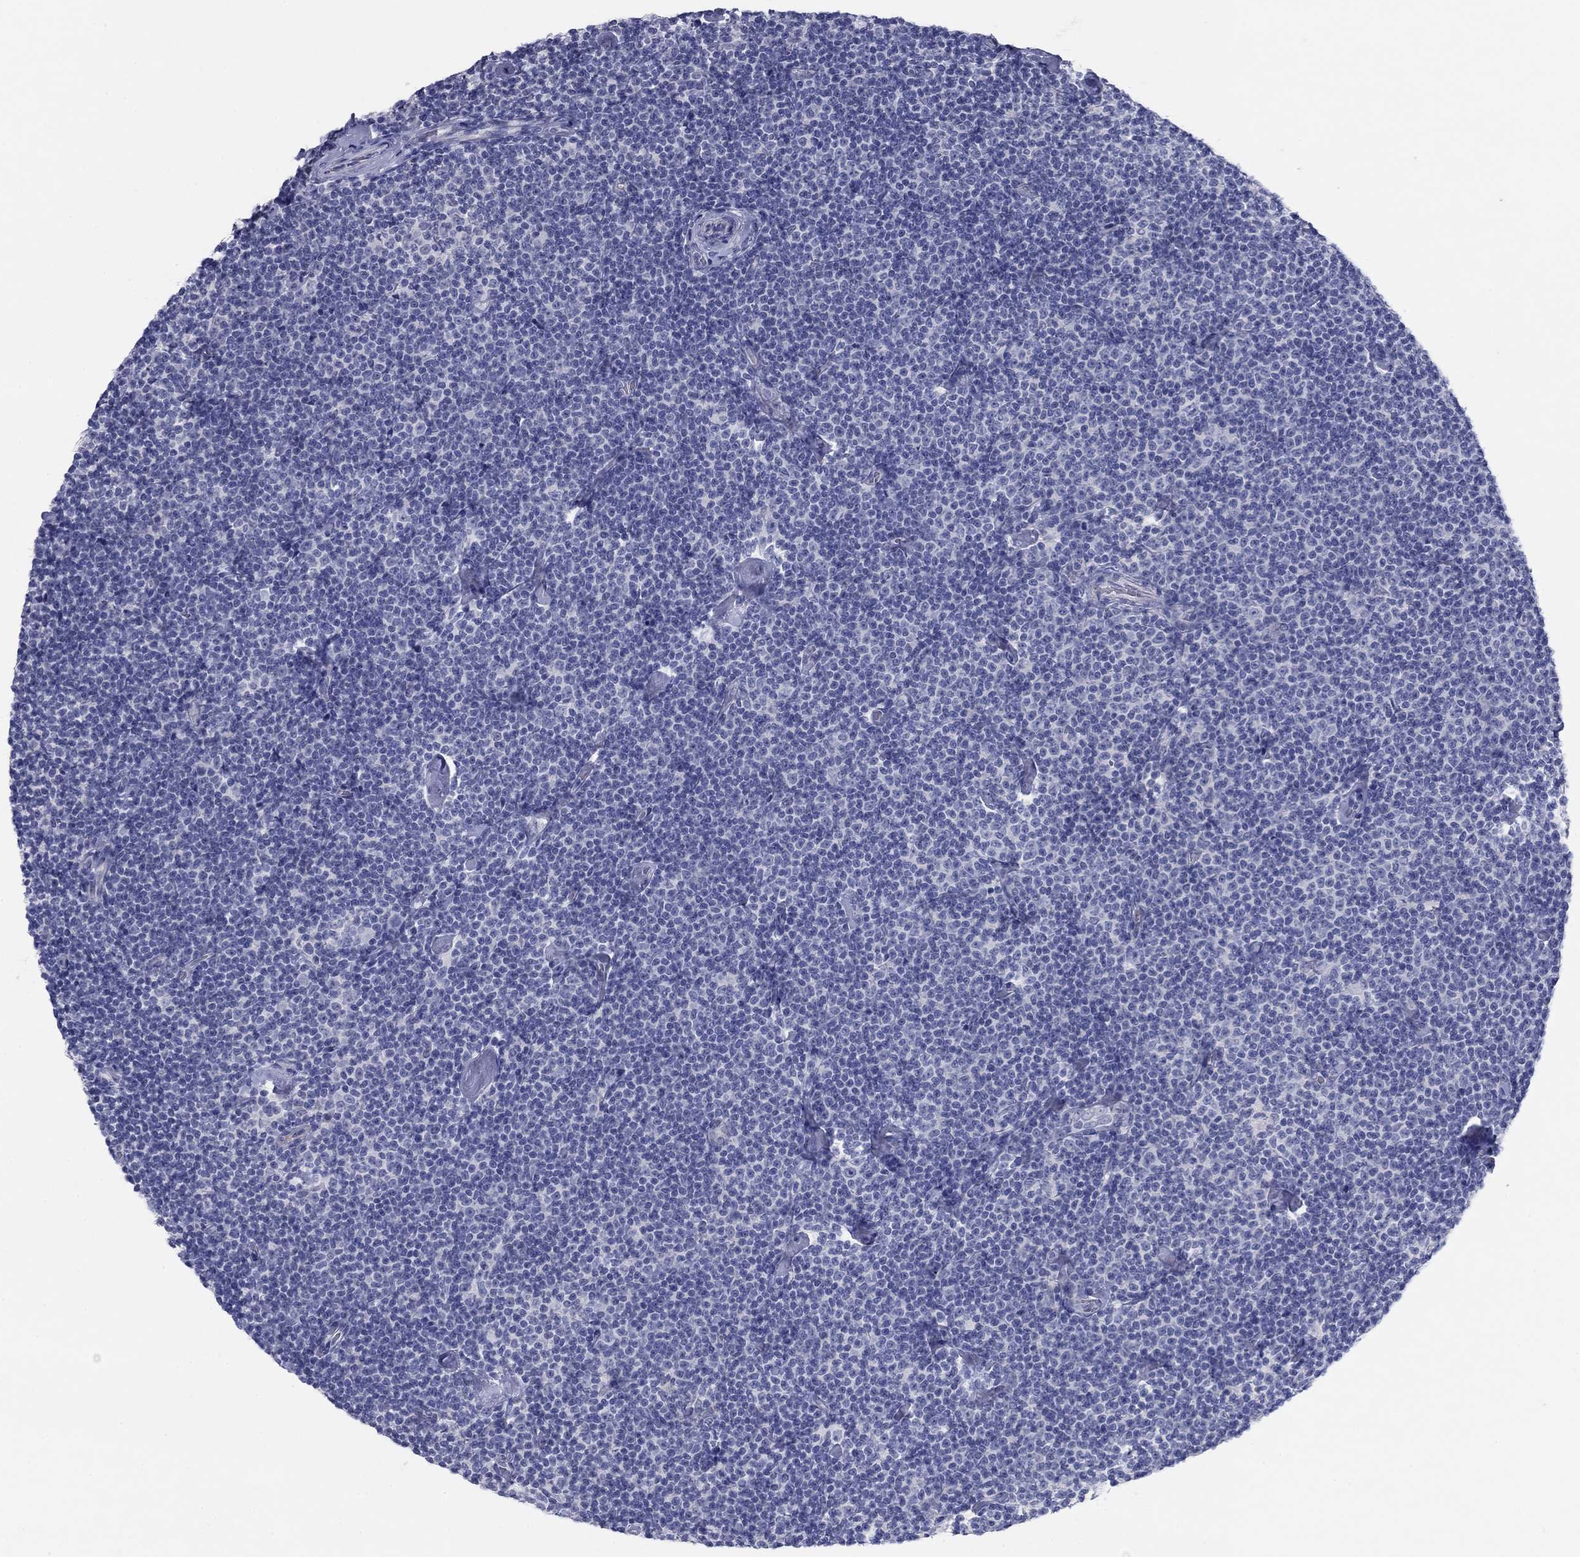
{"staining": {"intensity": "negative", "quantity": "none", "location": "none"}, "tissue": "lymphoma", "cell_type": "Tumor cells", "image_type": "cancer", "snomed": [{"axis": "morphology", "description": "Malignant lymphoma, non-Hodgkin's type, Low grade"}, {"axis": "topography", "description": "Lymph node"}], "caption": "IHC image of low-grade malignant lymphoma, non-Hodgkin's type stained for a protein (brown), which displays no staining in tumor cells.", "gene": "PLS1", "patient": {"sex": "male", "age": 81}}